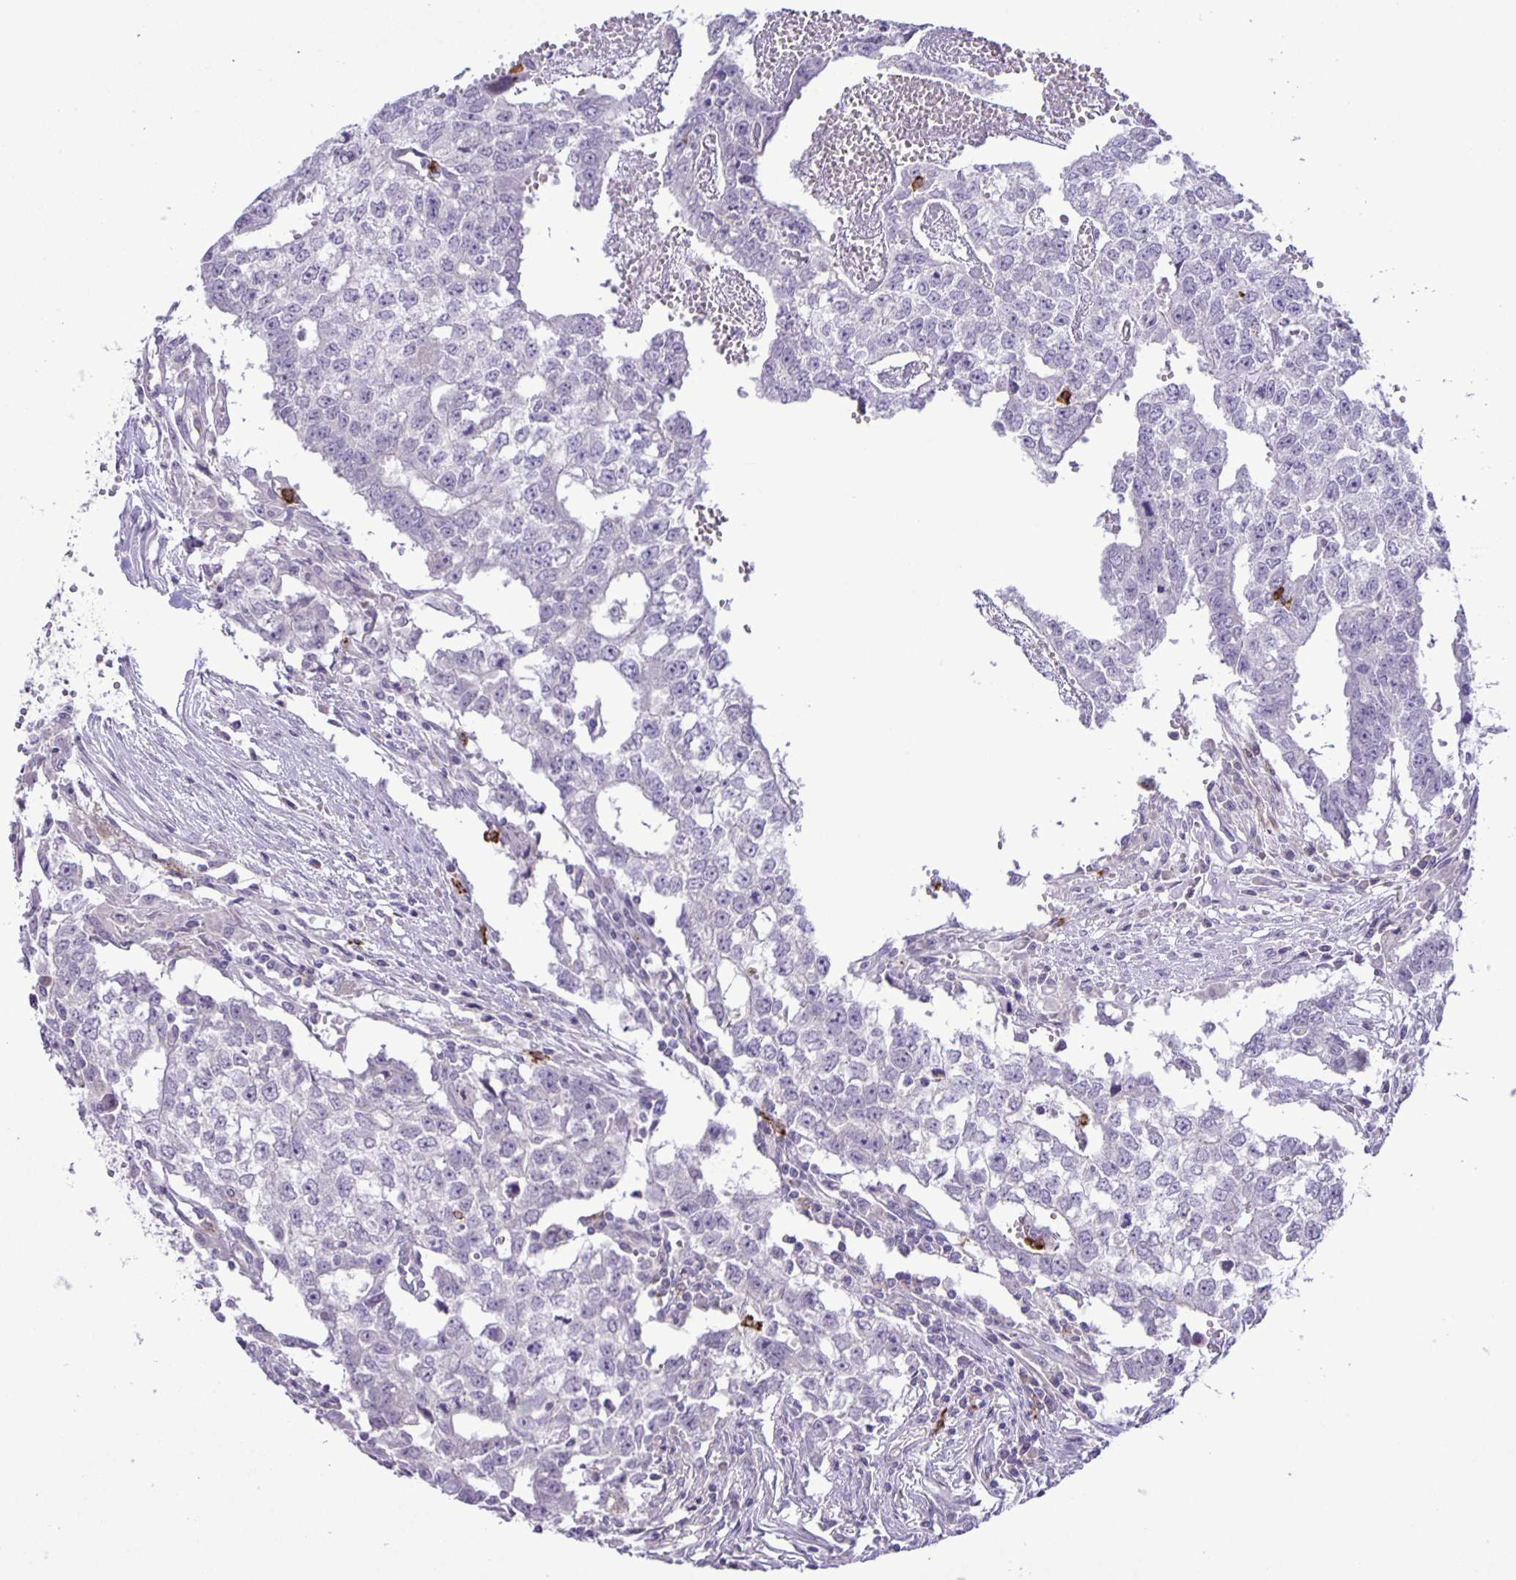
{"staining": {"intensity": "negative", "quantity": "none", "location": "none"}, "tissue": "testis cancer", "cell_type": "Tumor cells", "image_type": "cancer", "snomed": [{"axis": "morphology", "description": "Carcinoma, Embryonal, NOS"}, {"axis": "morphology", "description": "Teratoma, malignant, NOS"}, {"axis": "topography", "description": "Testis"}], "caption": "There is no significant staining in tumor cells of testis embryonal carcinoma. (DAB (3,3'-diaminobenzidine) IHC visualized using brightfield microscopy, high magnification).", "gene": "ADCK1", "patient": {"sex": "male", "age": 24}}